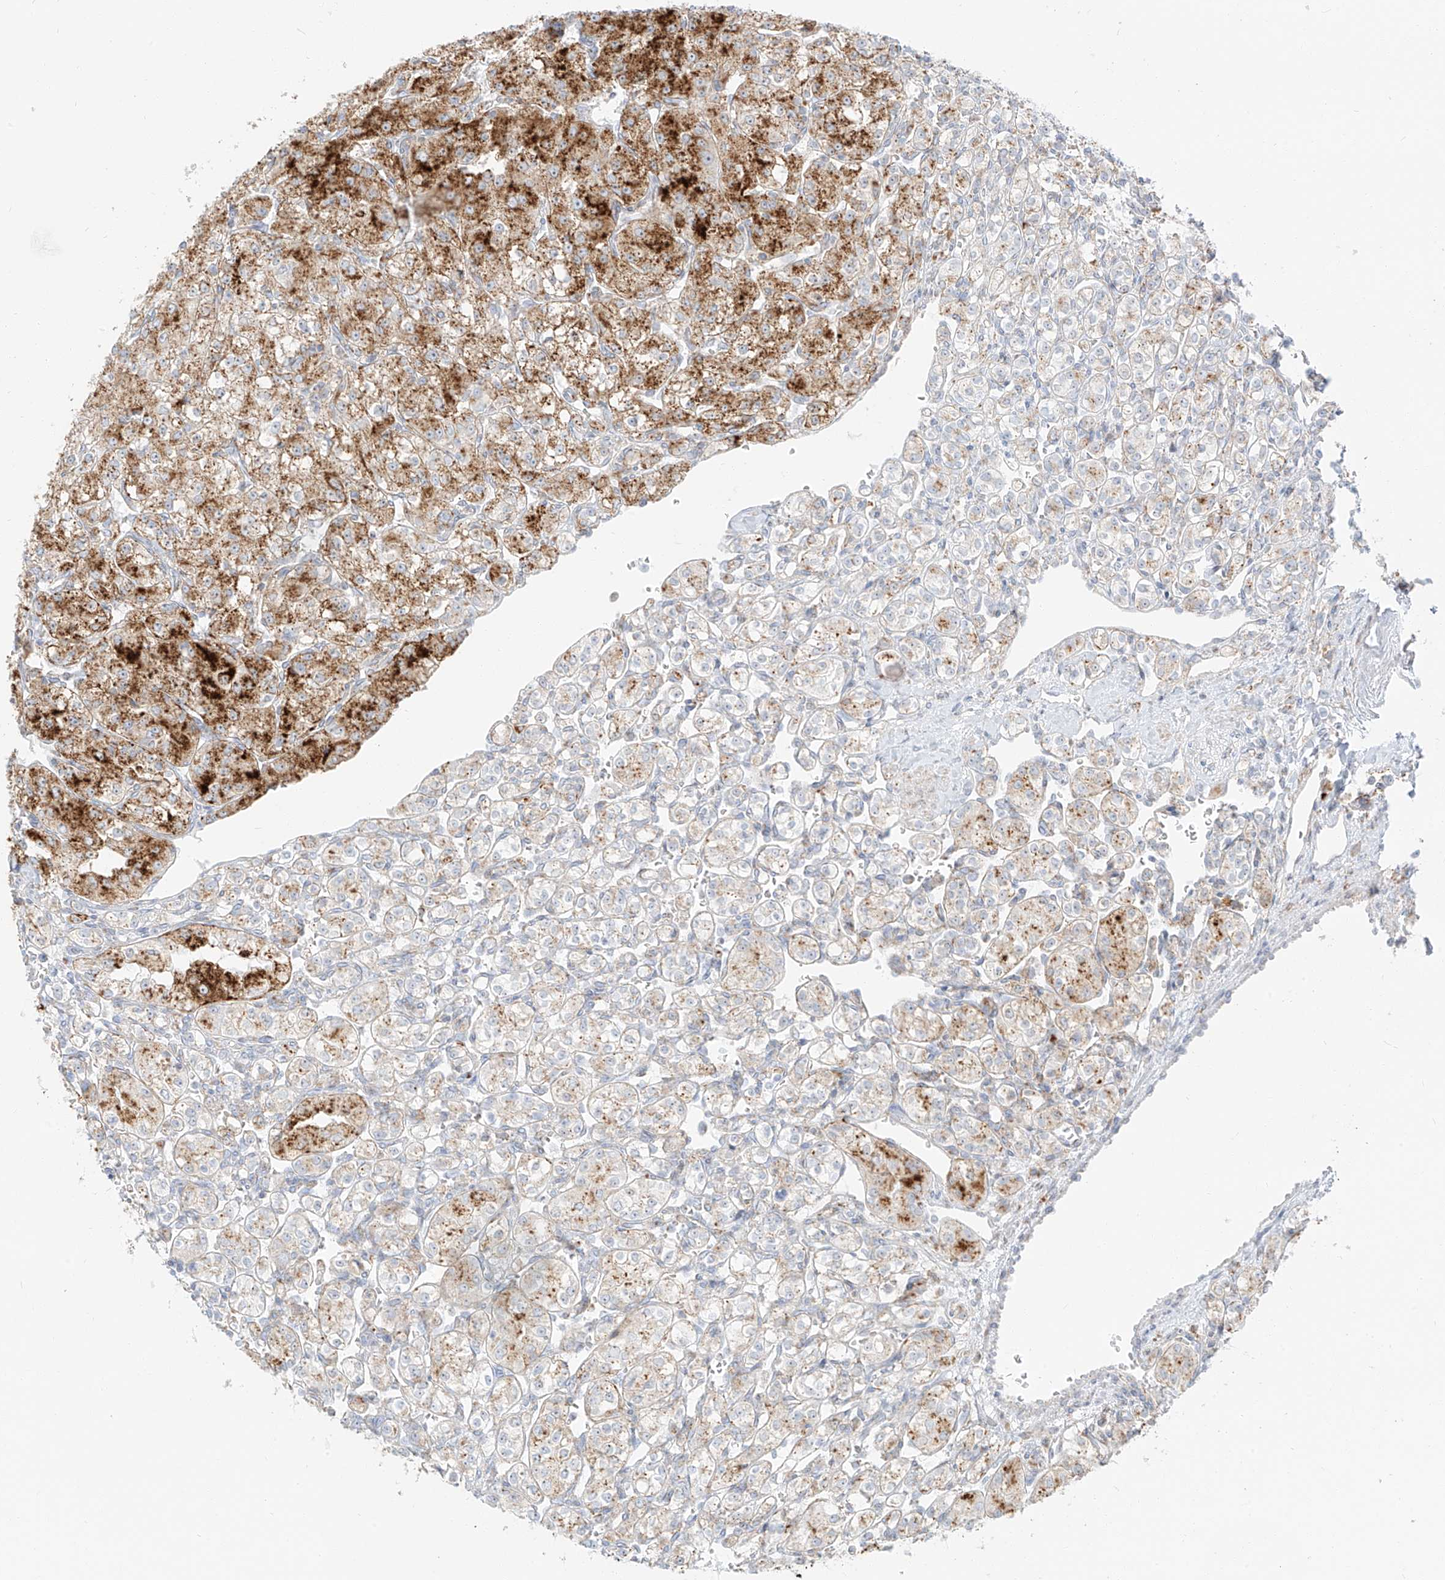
{"staining": {"intensity": "moderate", "quantity": "25%-75%", "location": "cytoplasmic/membranous"}, "tissue": "renal cancer", "cell_type": "Tumor cells", "image_type": "cancer", "snomed": [{"axis": "morphology", "description": "Adenocarcinoma, NOS"}, {"axis": "topography", "description": "Kidney"}], "caption": "Immunohistochemical staining of renal adenocarcinoma shows medium levels of moderate cytoplasmic/membranous protein positivity in about 25%-75% of tumor cells.", "gene": "SLC35F6", "patient": {"sex": "male", "age": 77}}